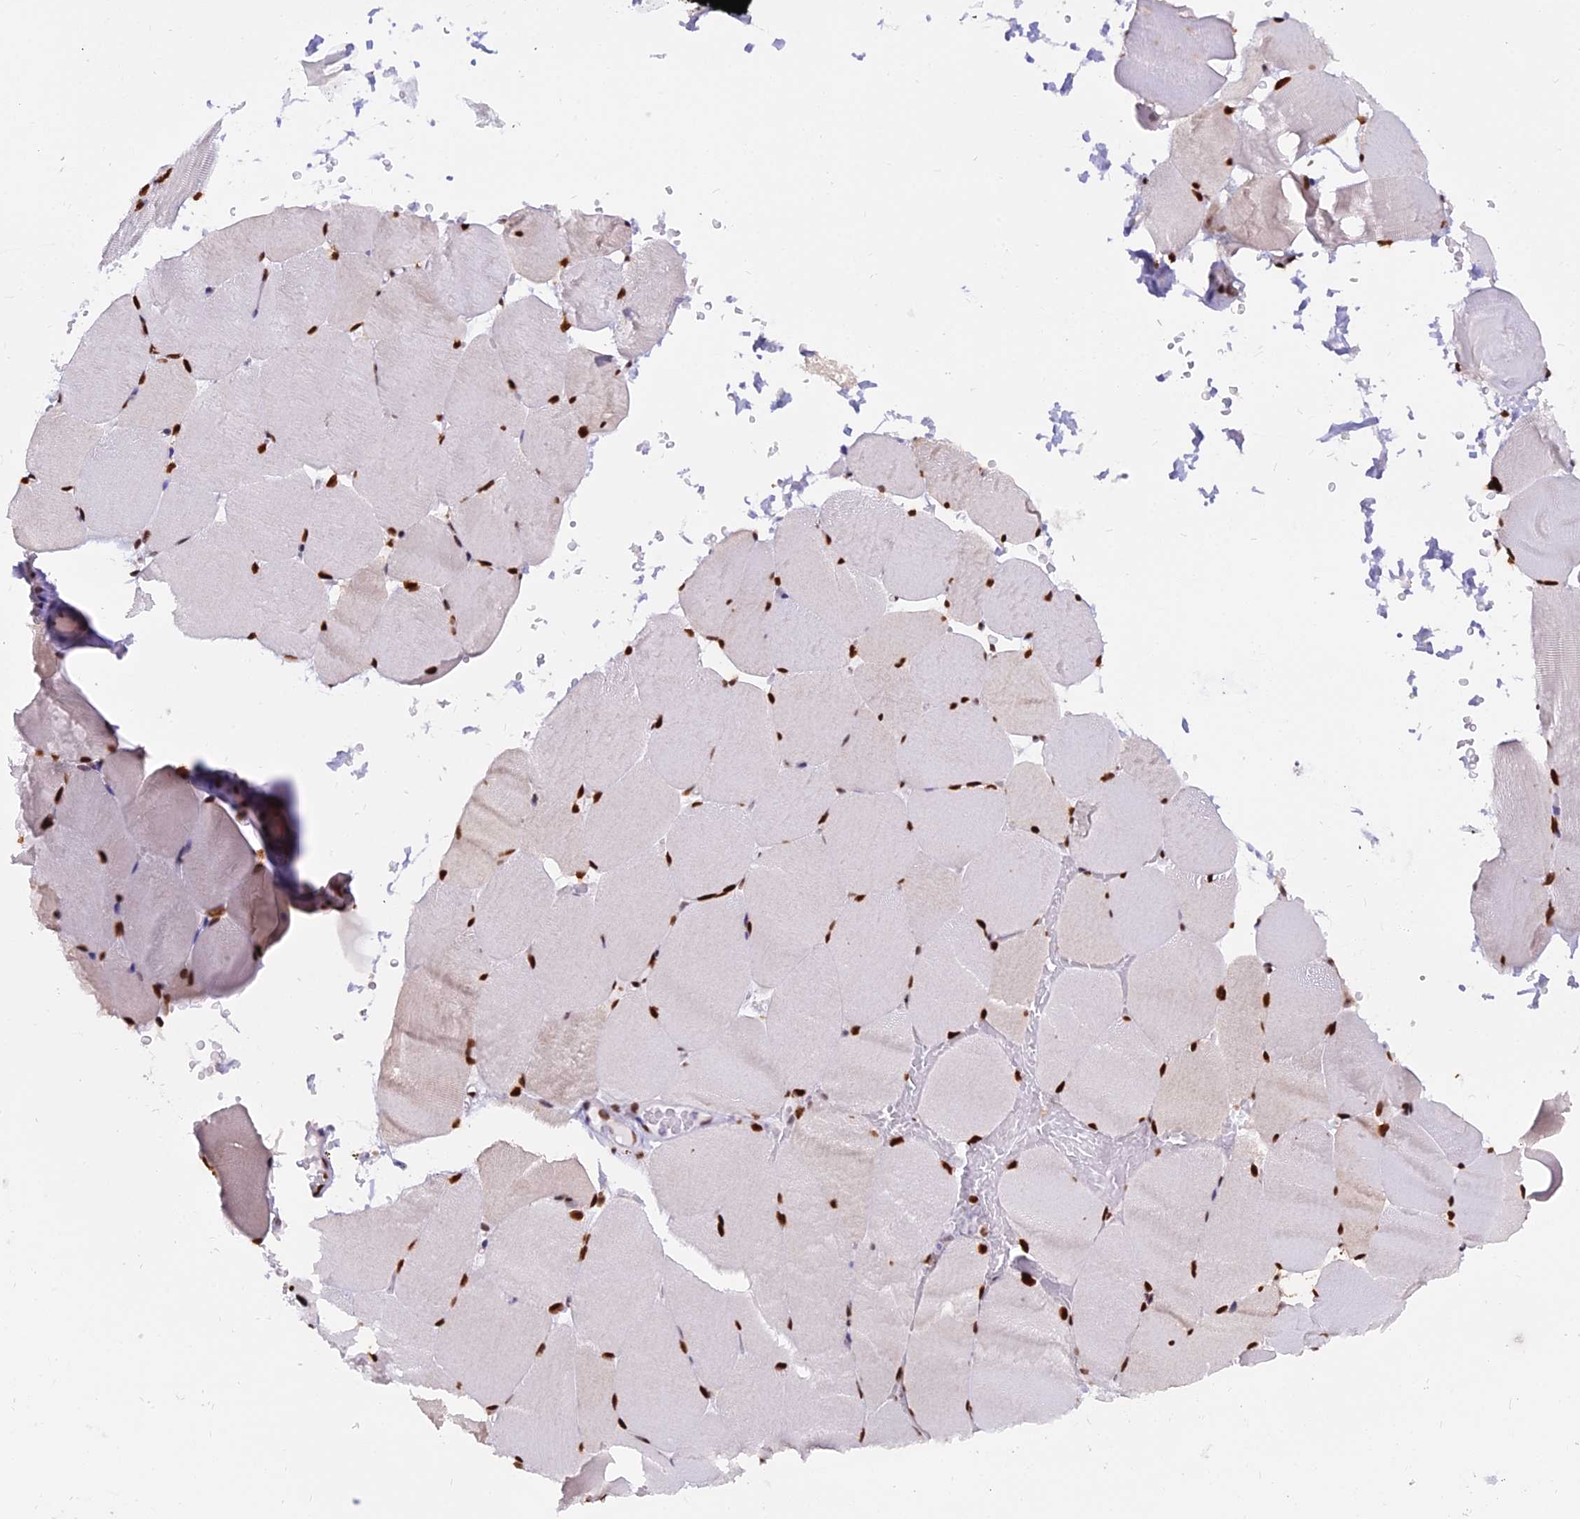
{"staining": {"intensity": "strong", "quantity": ">75%", "location": "nuclear"}, "tissue": "skeletal muscle", "cell_type": "Myocytes", "image_type": "normal", "snomed": [{"axis": "morphology", "description": "Normal tissue, NOS"}, {"axis": "topography", "description": "Skeletal muscle"}, {"axis": "topography", "description": "Parathyroid gland"}], "caption": "Protein expression by immunohistochemistry exhibits strong nuclear positivity in approximately >75% of myocytes in benign skeletal muscle. (DAB (3,3'-diaminobenzidine) IHC, brown staining for protein, blue staining for nuclei).", "gene": "PARP1", "patient": {"sex": "female", "age": 37}}